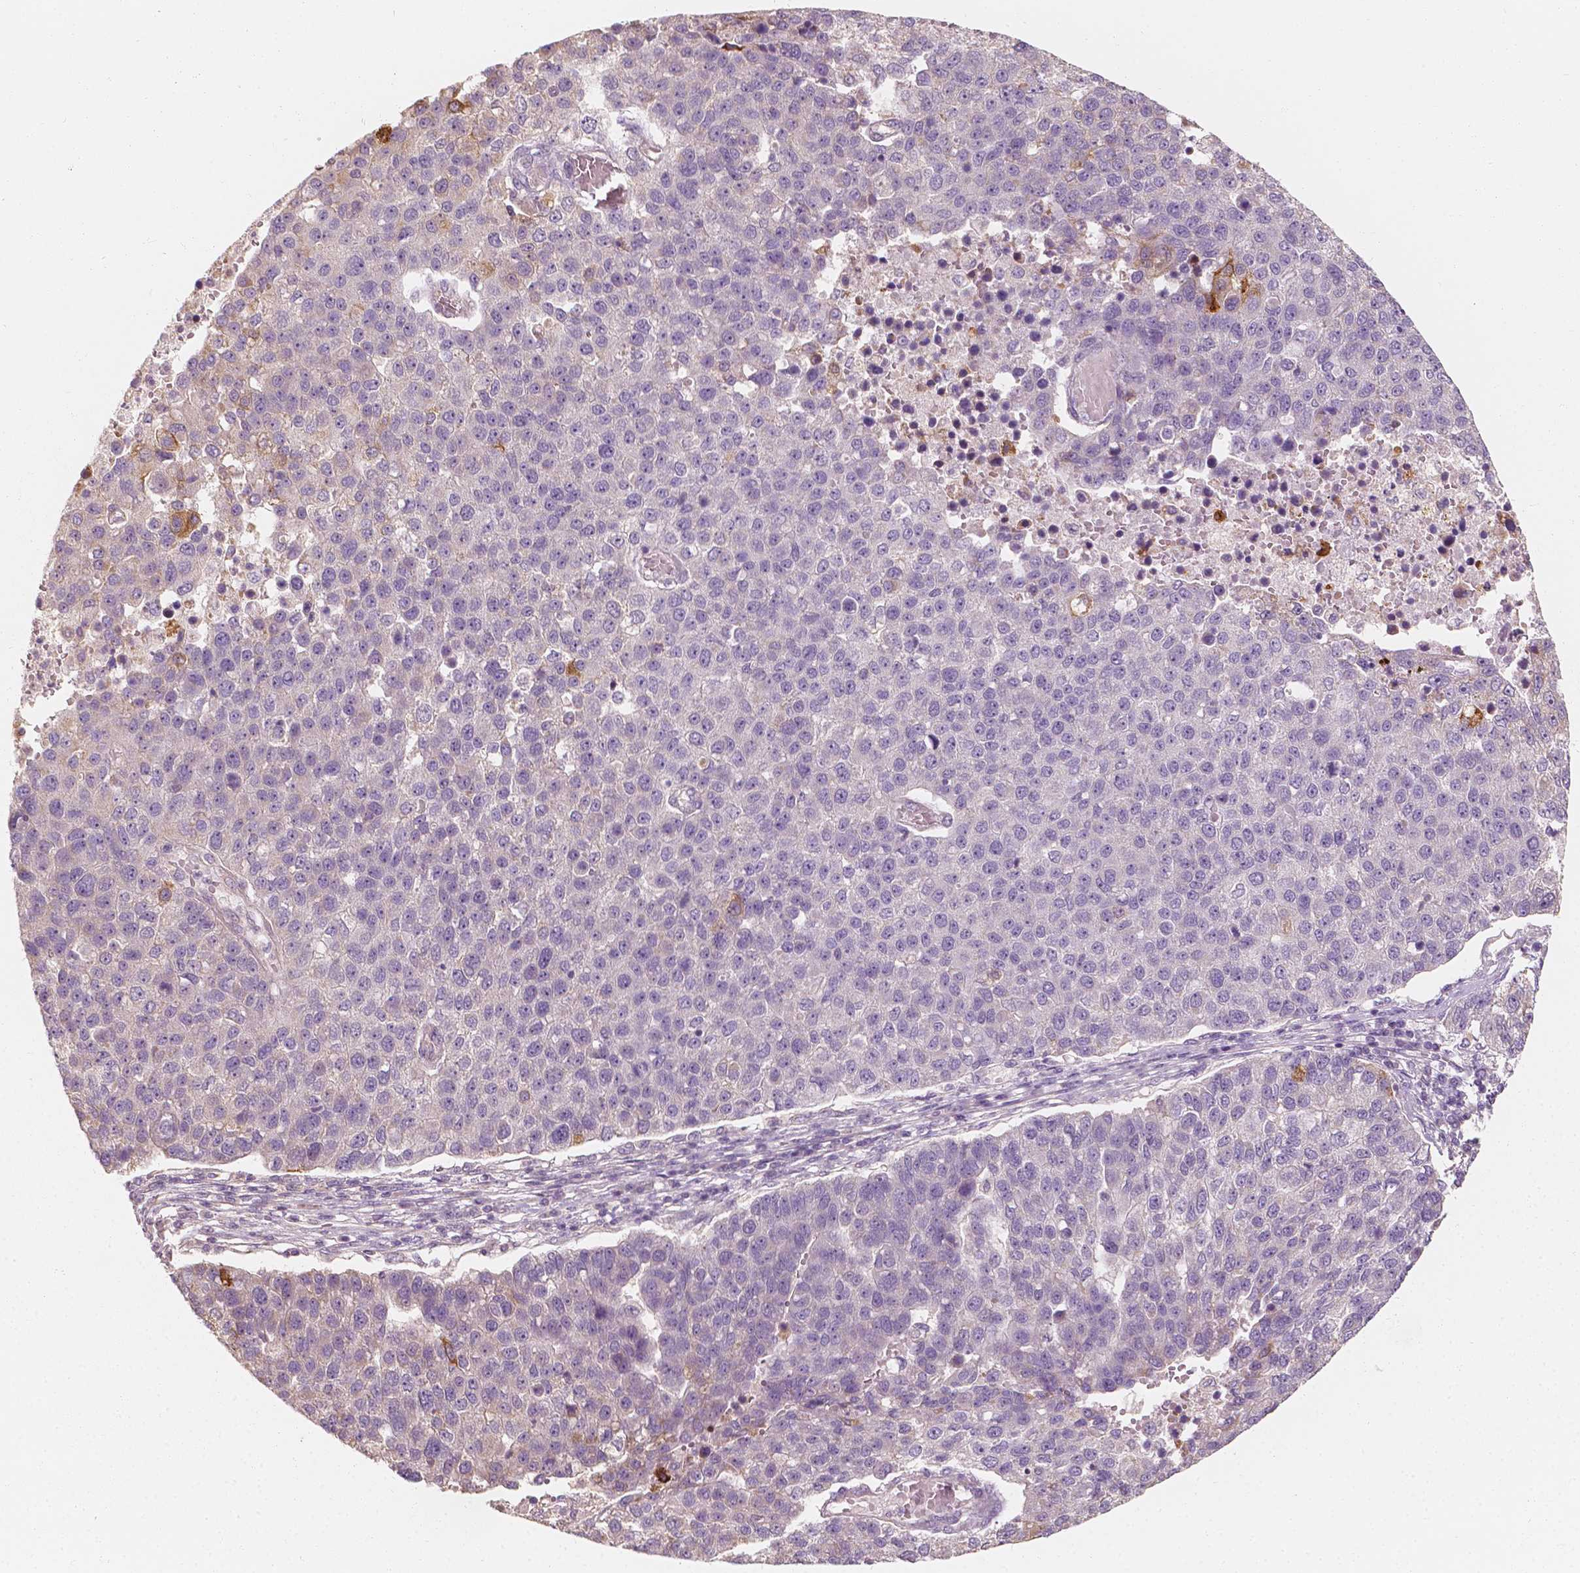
{"staining": {"intensity": "strong", "quantity": "<25%", "location": "cytoplasmic/membranous"}, "tissue": "pancreatic cancer", "cell_type": "Tumor cells", "image_type": "cancer", "snomed": [{"axis": "morphology", "description": "Adenocarcinoma, NOS"}, {"axis": "topography", "description": "Pancreas"}], "caption": "Pancreatic cancer stained with a protein marker displays strong staining in tumor cells.", "gene": "SHPK", "patient": {"sex": "female", "age": 61}}